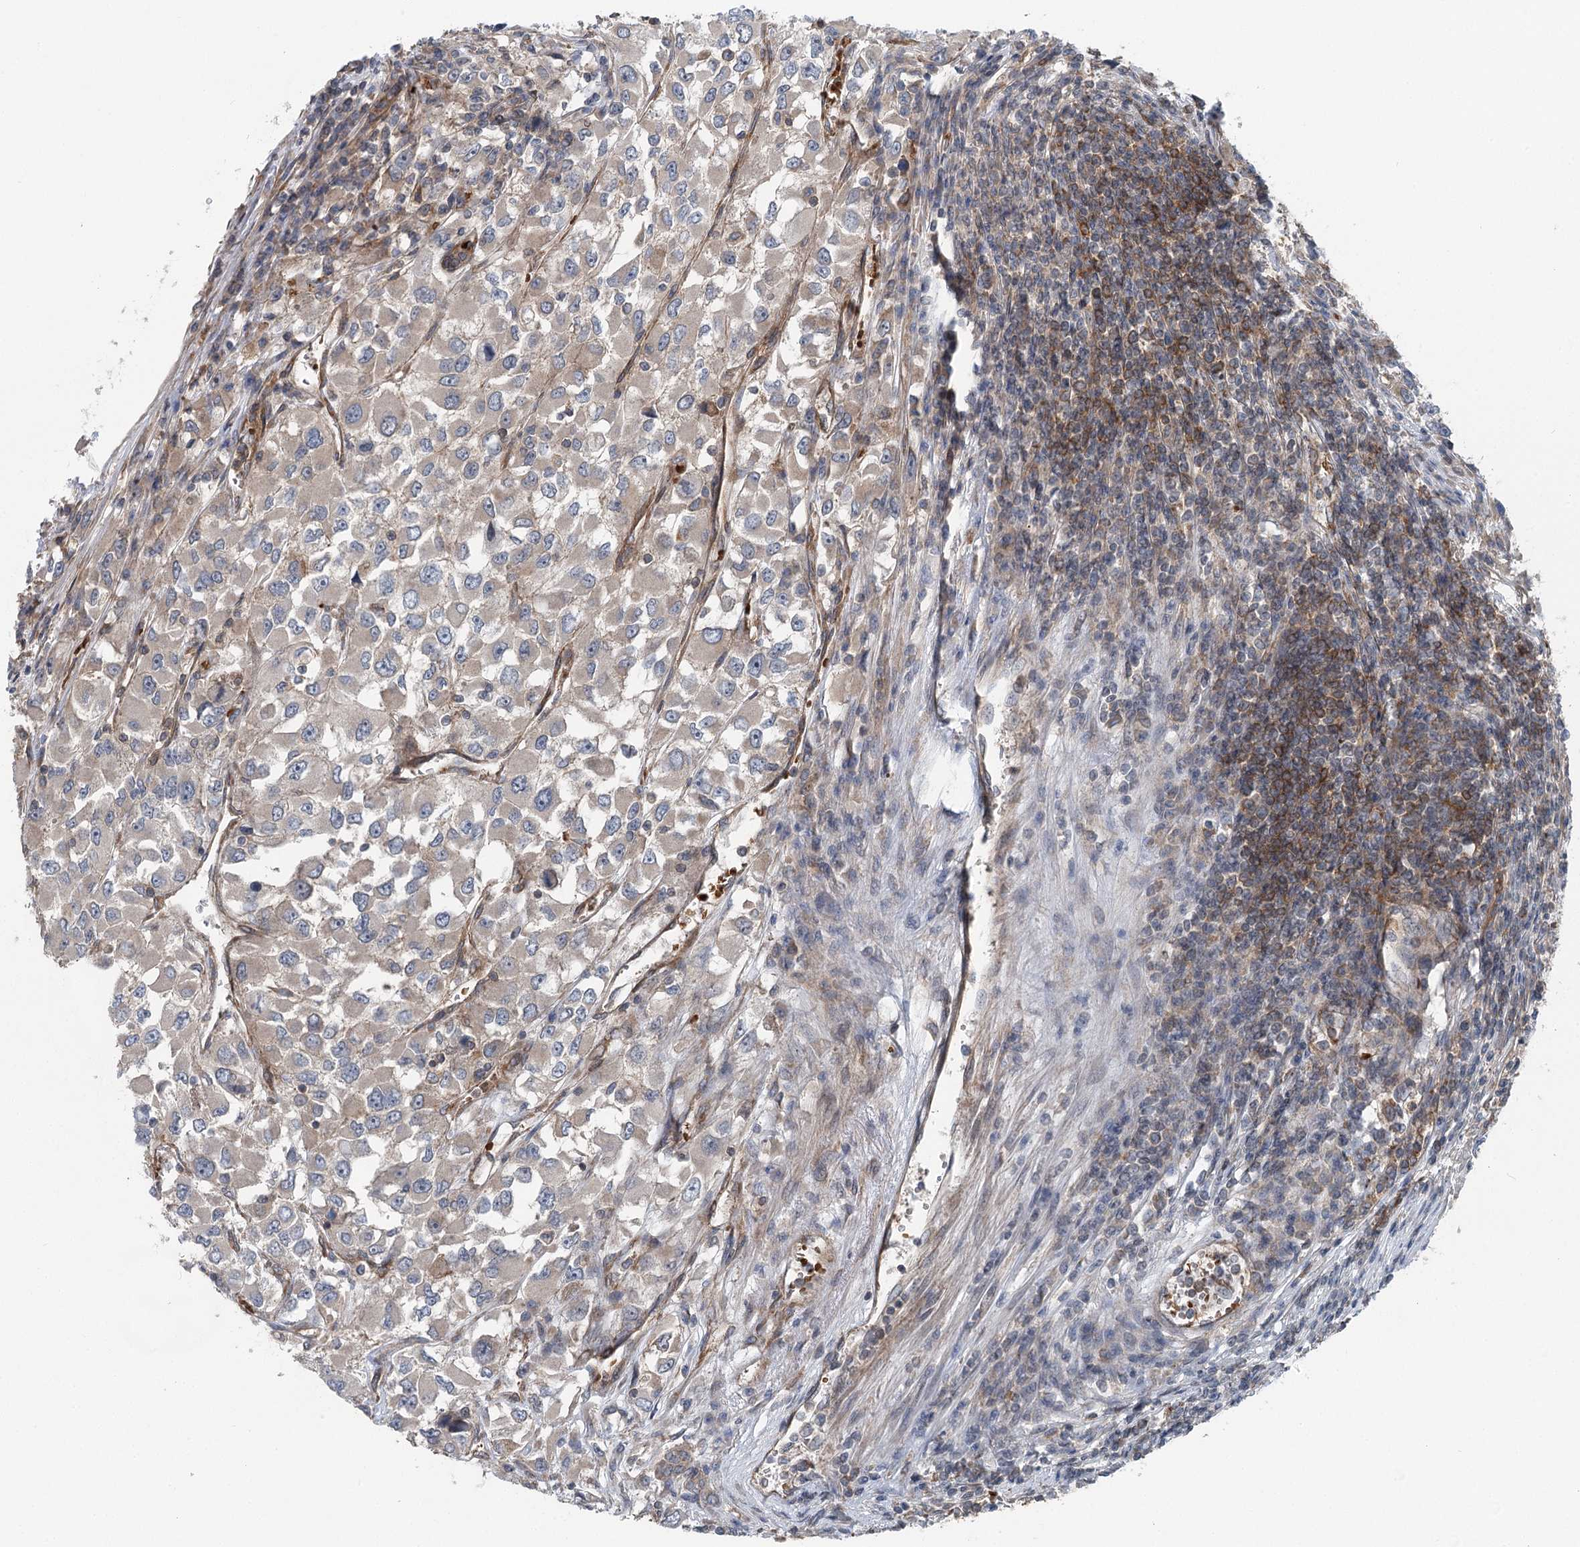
{"staining": {"intensity": "negative", "quantity": "none", "location": "none"}, "tissue": "renal cancer", "cell_type": "Tumor cells", "image_type": "cancer", "snomed": [{"axis": "morphology", "description": "Adenocarcinoma, NOS"}, {"axis": "topography", "description": "Kidney"}], "caption": "DAB (3,3'-diaminobenzidine) immunohistochemical staining of human adenocarcinoma (renal) reveals no significant positivity in tumor cells.", "gene": "IQSEC1", "patient": {"sex": "female", "age": 52}}